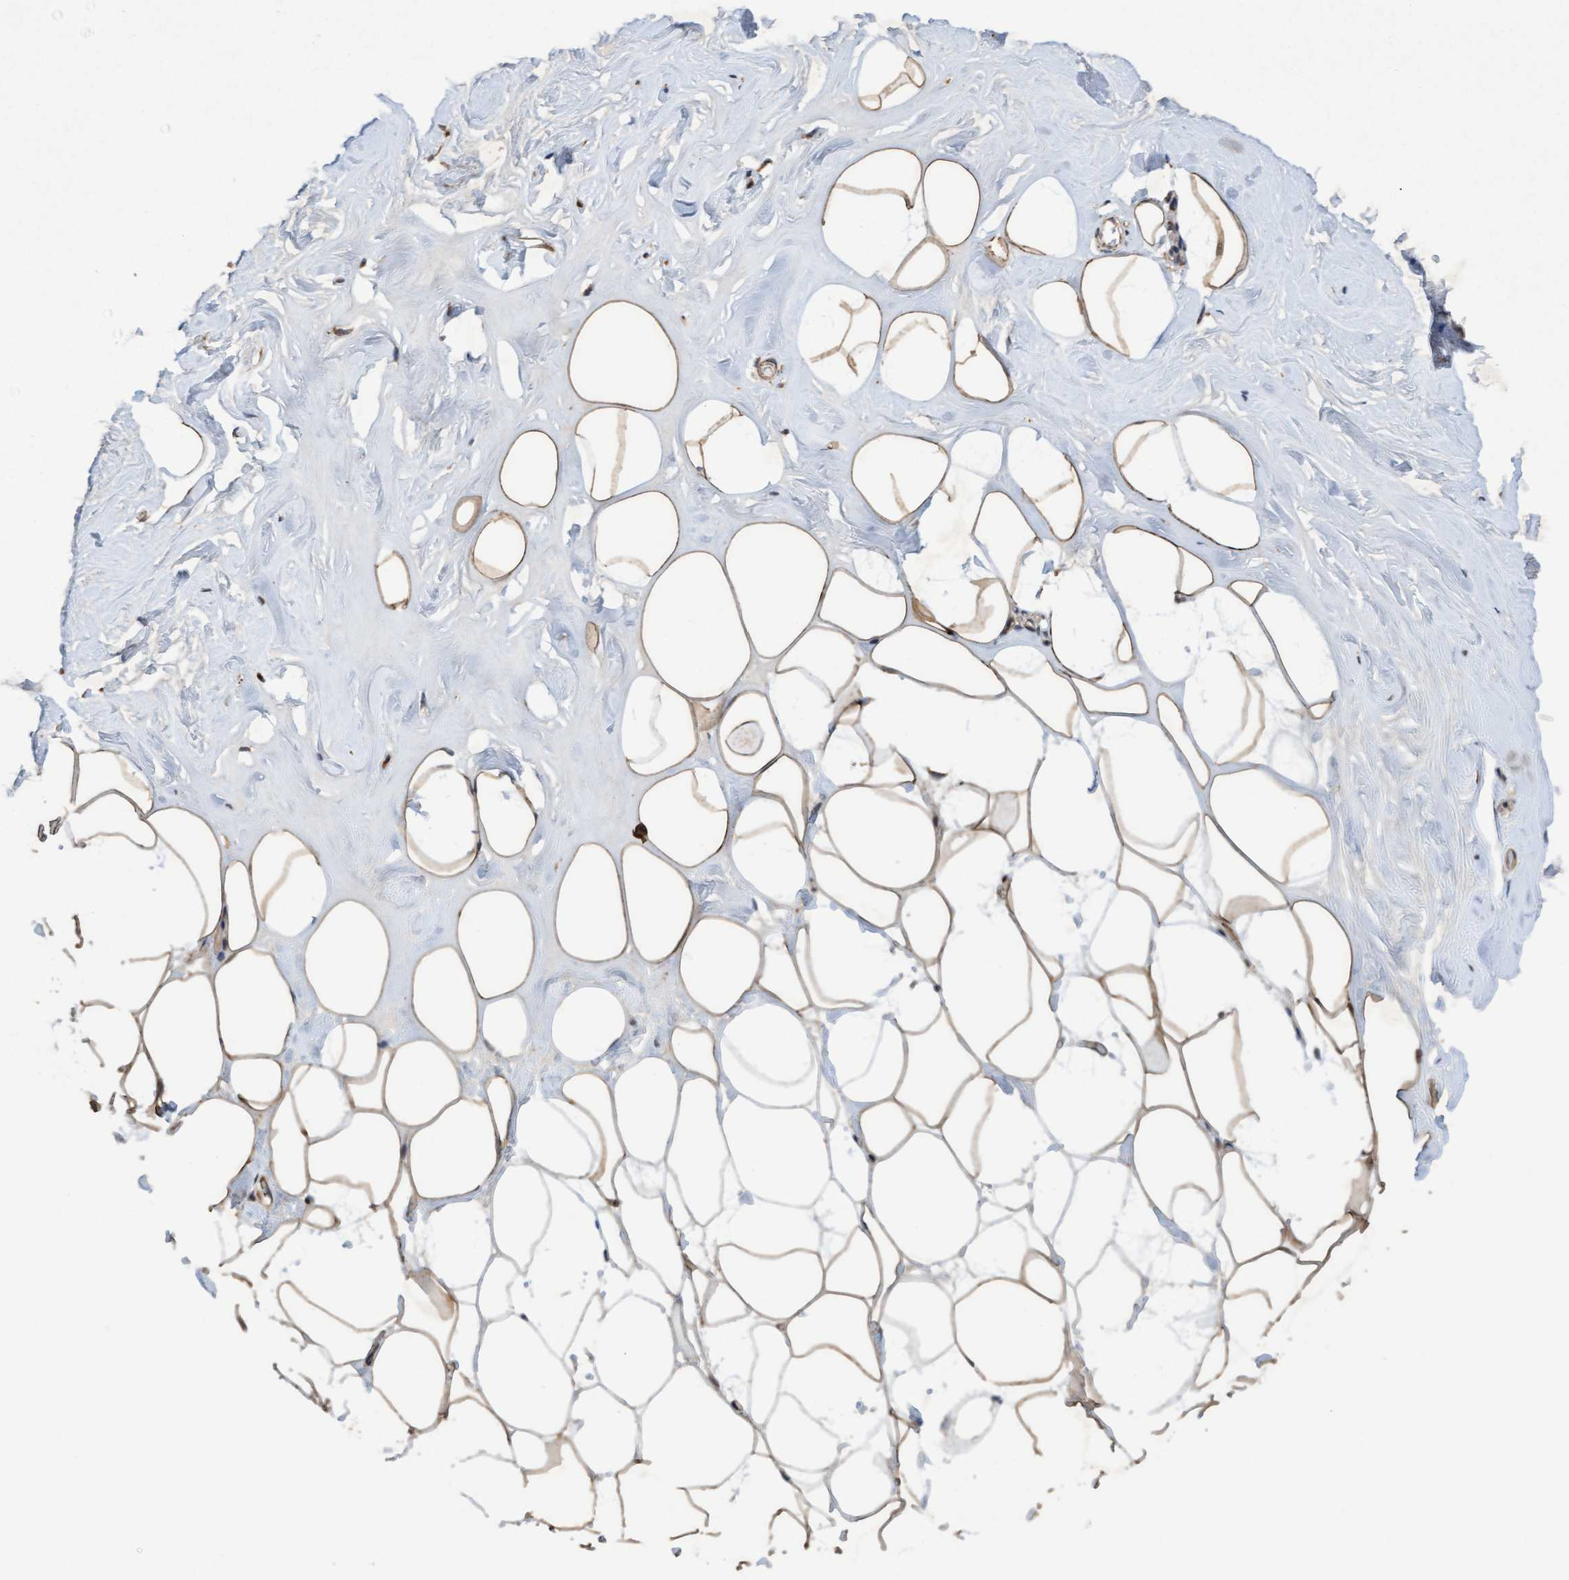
{"staining": {"intensity": "moderate", "quantity": "25%-75%", "location": "cytoplasmic/membranous"}, "tissue": "adipose tissue", "cell_type": "Adipocytes", "image_type": "normal", "snomed": [{"axis": "morphology", "description": "Normal tissue, NOS"}, {"axis": "morphology", "description": "Fibrosis, NOS"}, {"axis": "topography", "description": "Breast"}, {"axis": "topography", "description": "Adipose tissue"}], "caption": "About 25%-75% of adipocytes in normal human adipose tissue display moderate cytoplasmic/membranous protein expression as visualized by brown immunohistochemical staining.", "gene": "ELP5", "patient": {"sex": "female", "age": 39}}